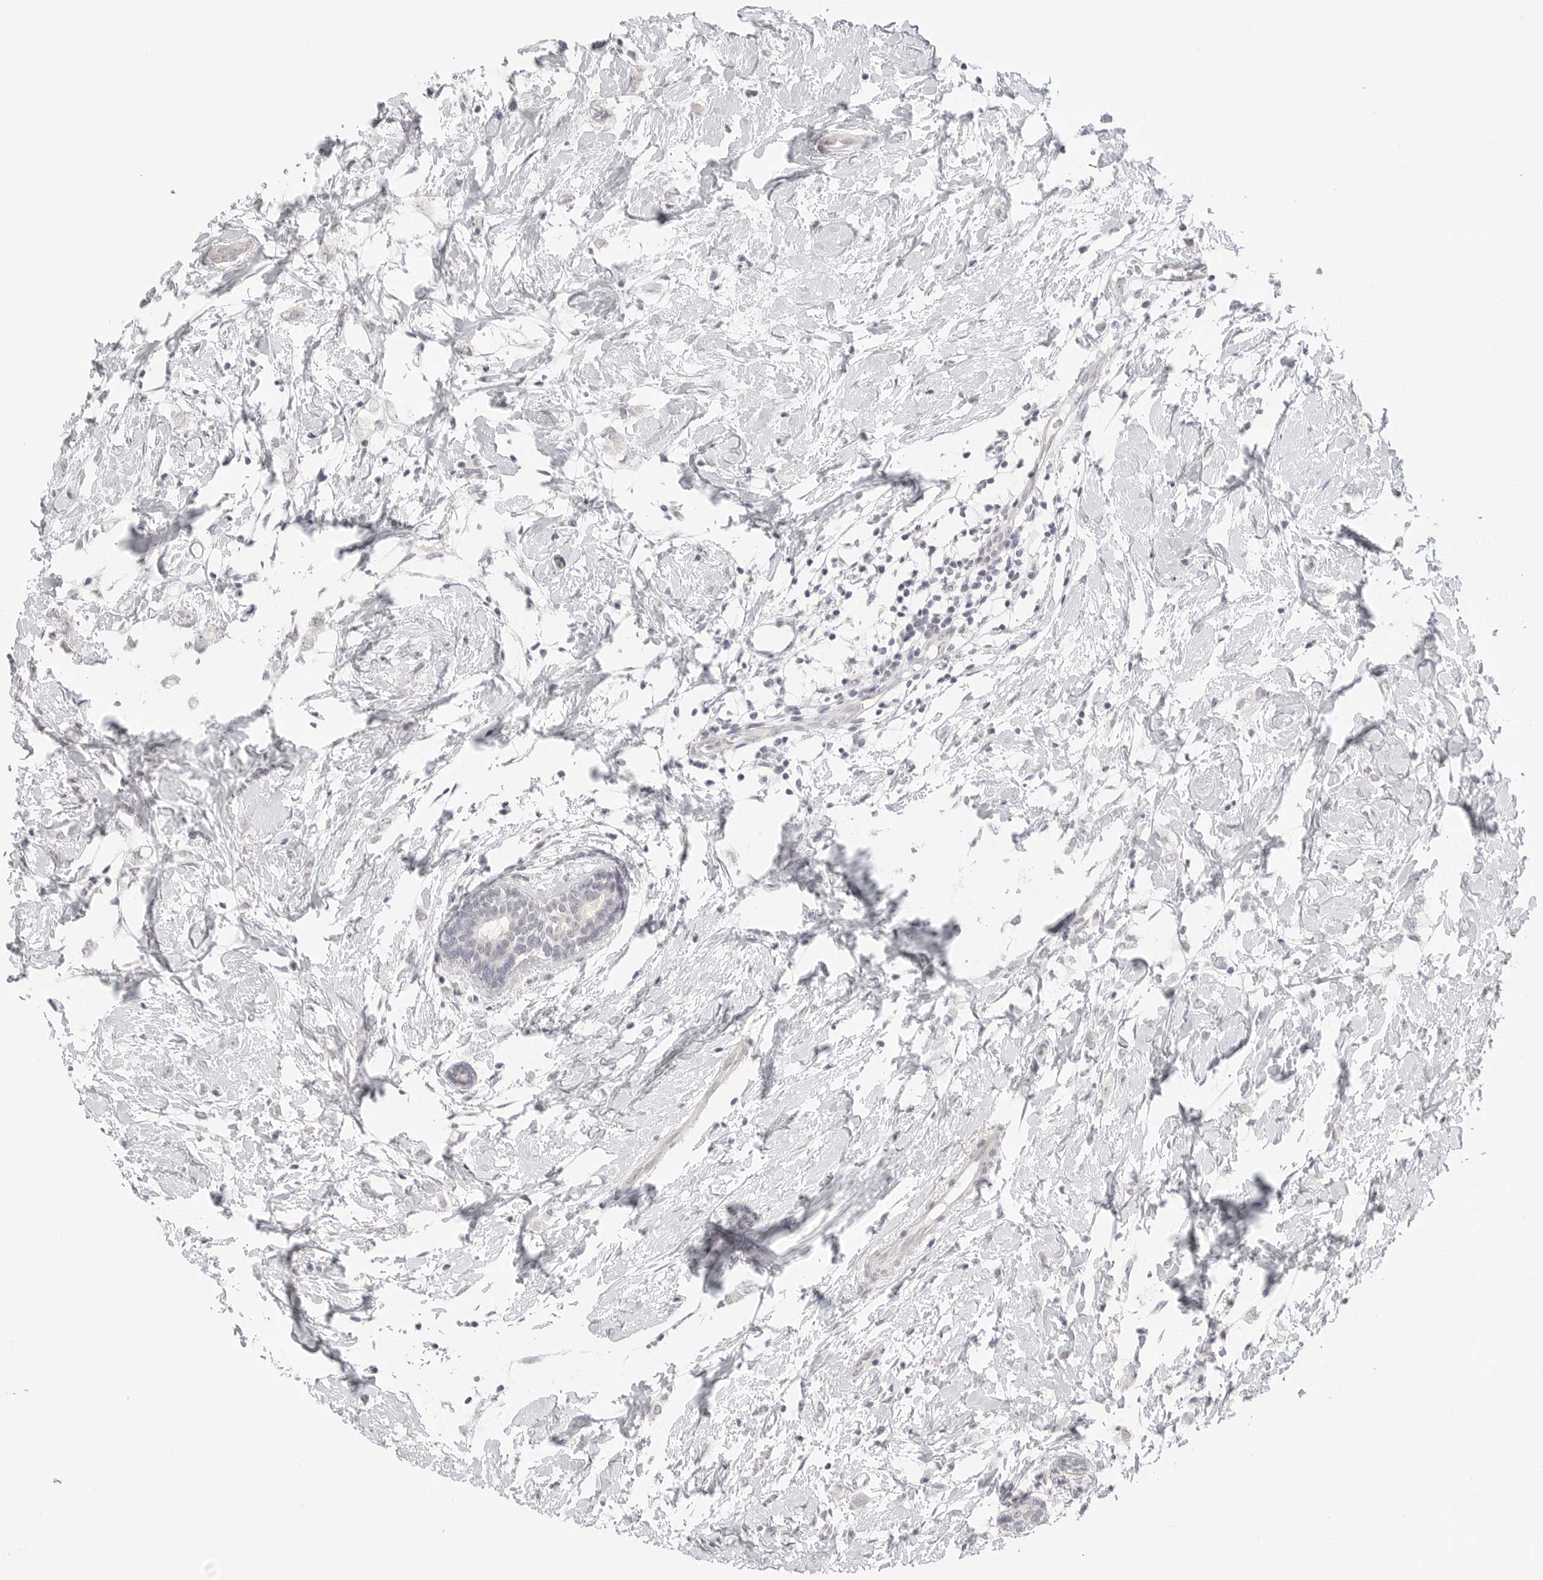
{"staining": {"intensity": "negative", "quantity": "none", "location": "none"}, "tissue": "breast cancer", "cell_type": "Tumor cells", "image_type": "cancer", "snomed": [{"axis": "morphology", "description": "Normal tissue, NOS"}, {"axis": "morphology", "description": "Lobular carcinoma"}, {"axis": "topography", "description": "Breast"}], "caption": "High power microscopy histopathology image of an IHC histopathology image of breast cancer (lobular carcinoma), revealing no significant positivity in tumor cells.", "gene": "KLK11", "patient": {"sex": "female", "age": 47}}